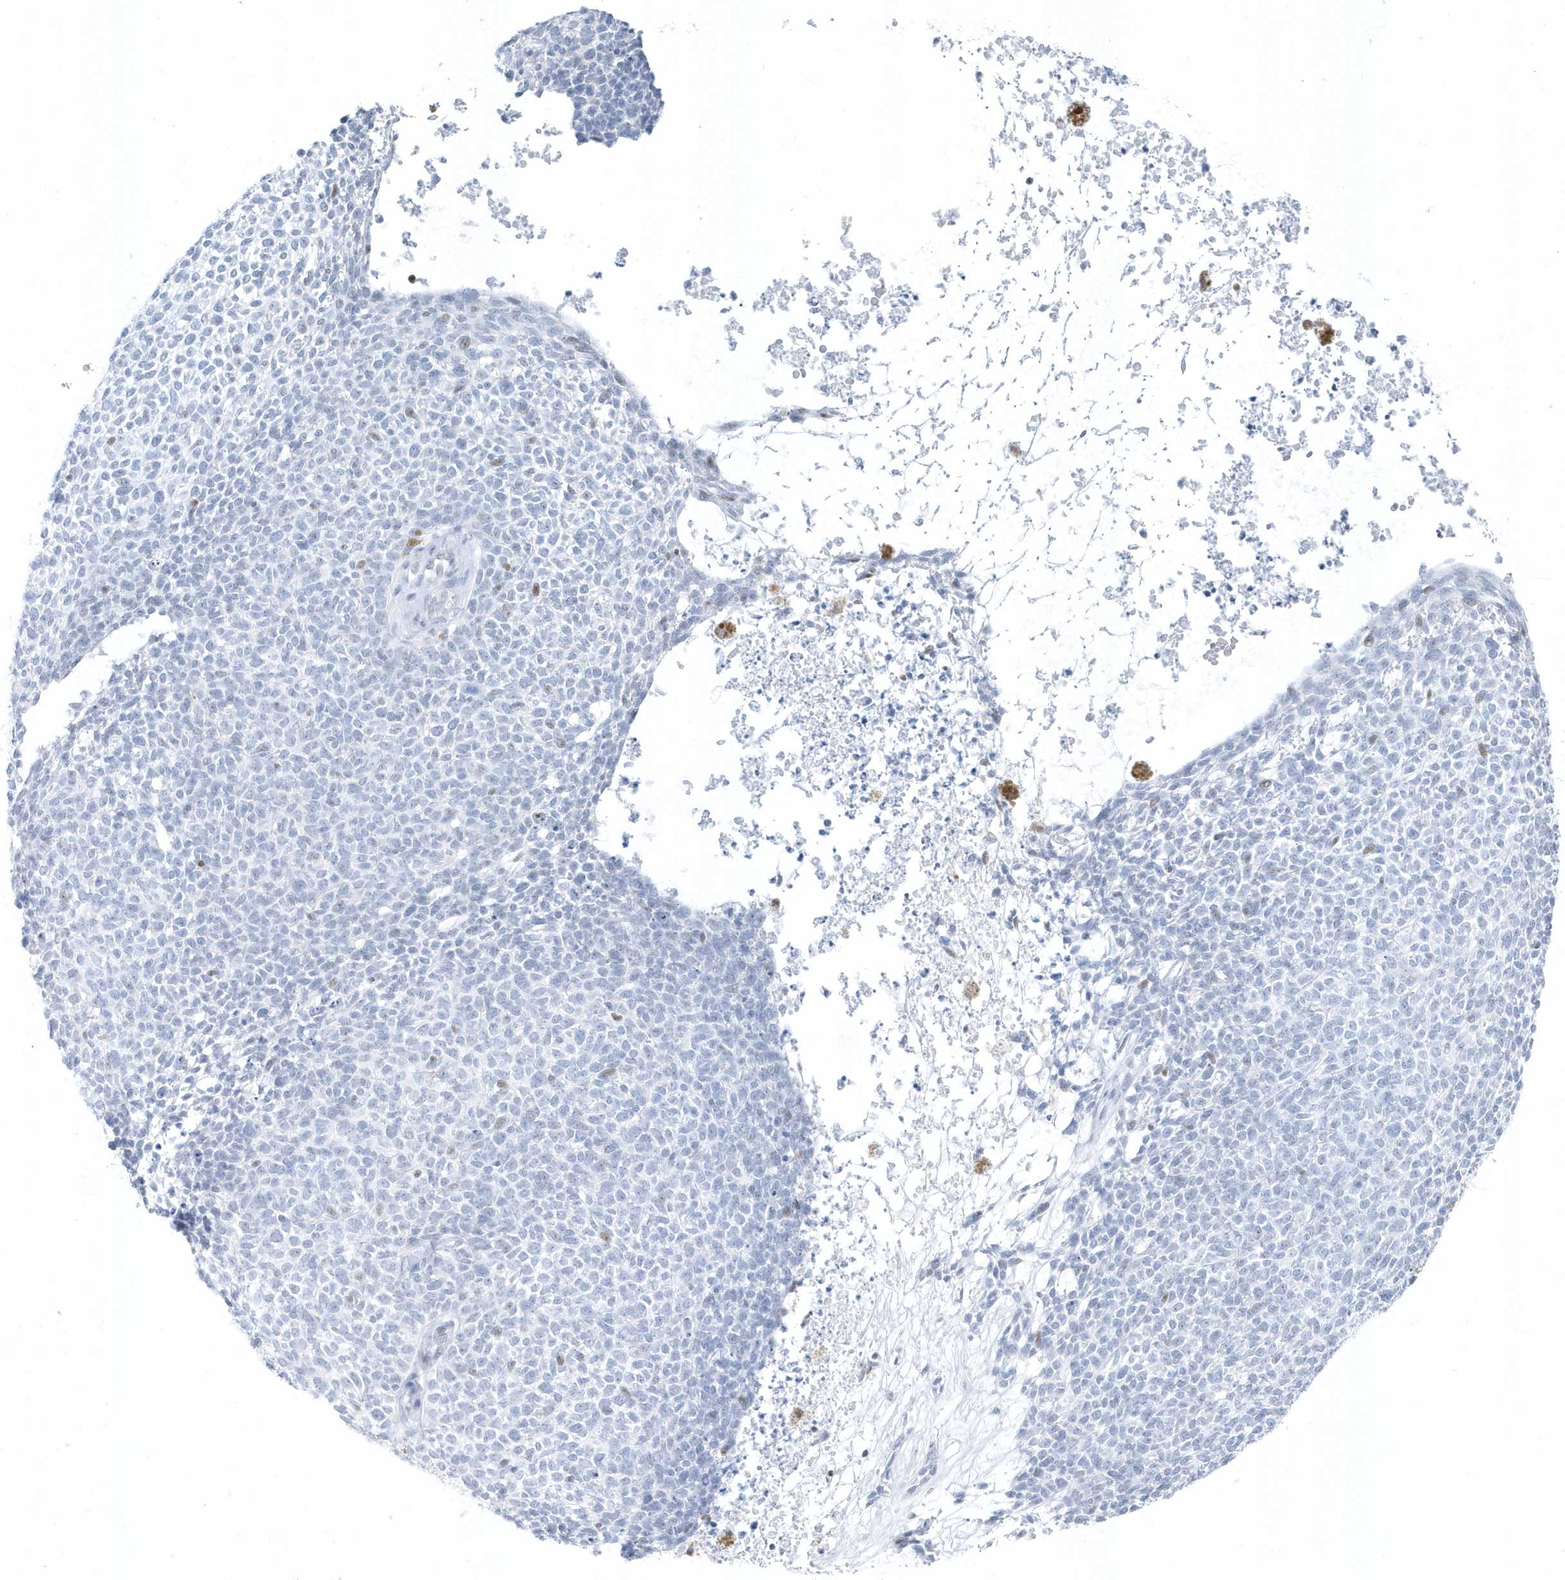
{"staining": {"intensity": "negative", "quantity": "none", "location": "none"}, "tissue": "skin cancer", "cell_type": "Tumor cells", "image_type": "cancer", "snomed": [{"axis": "morphology", "description": "Basal cell carcinoma"}, {"axis": "topography", "description": "Skin"}], "caption": "Immunohistochemistry (IHC) of human basal cell carcinoma (skin) reveals no staining in tumor cells.", "gene": "SMIM34", "patient": {"sex": "female", "age": 84}}